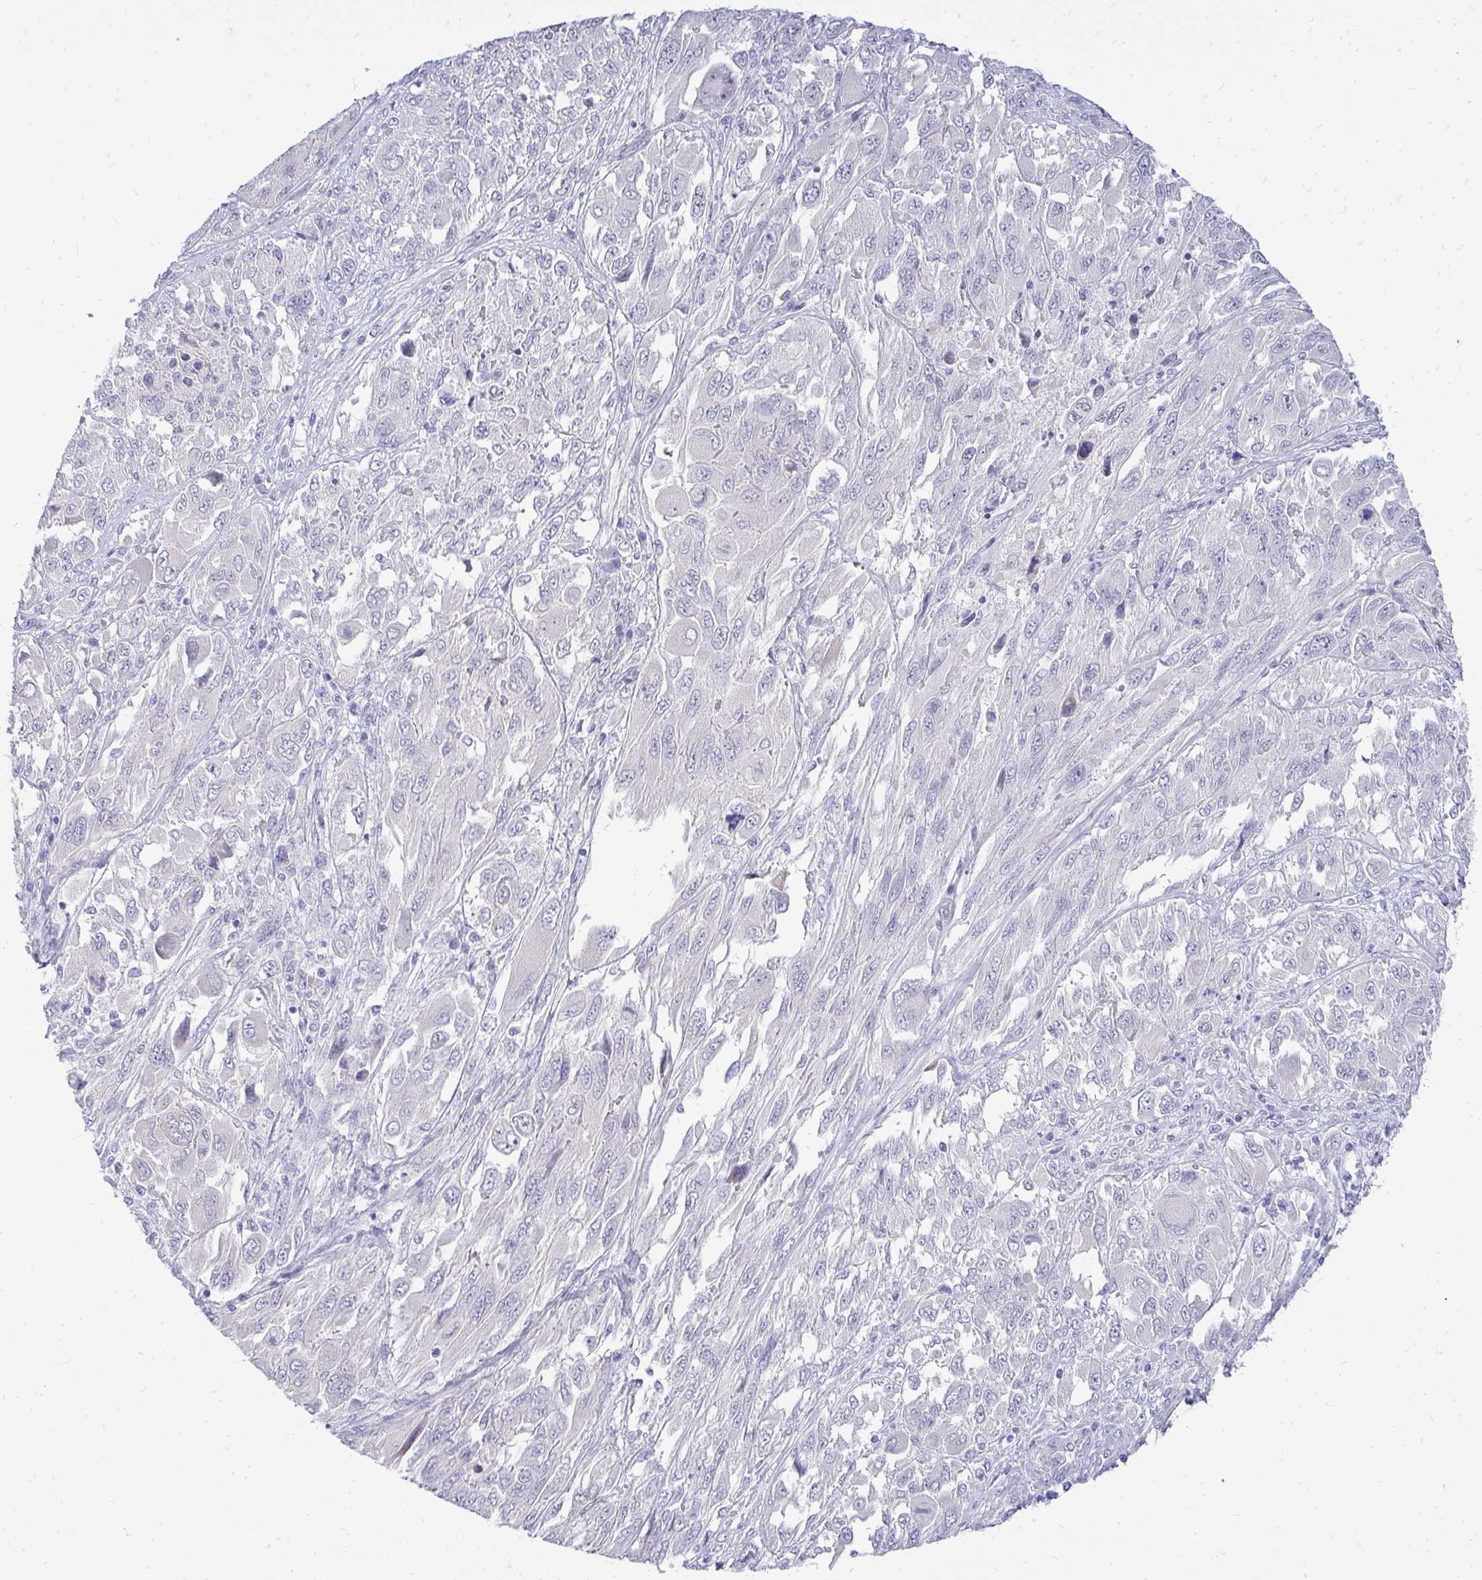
{"staining": {"intensity": "negative", "quantity": "none", "location": "none"}, "tissue": "melanoma", "cell_type": "Tumor cells", "image_type": "cancer", "snomed": [{"axis": "morphology", "description": "Malignant melanoma, NOS"}, {"axis": "topography", "description": "Skin"}], "caption": "An immunohistochemistry photomicrograph of melanoma is shown. There is no staining in tumor cells of melanoma.", "gene": "OR8D1", "patient": {"sex": "female", "age": 91}}